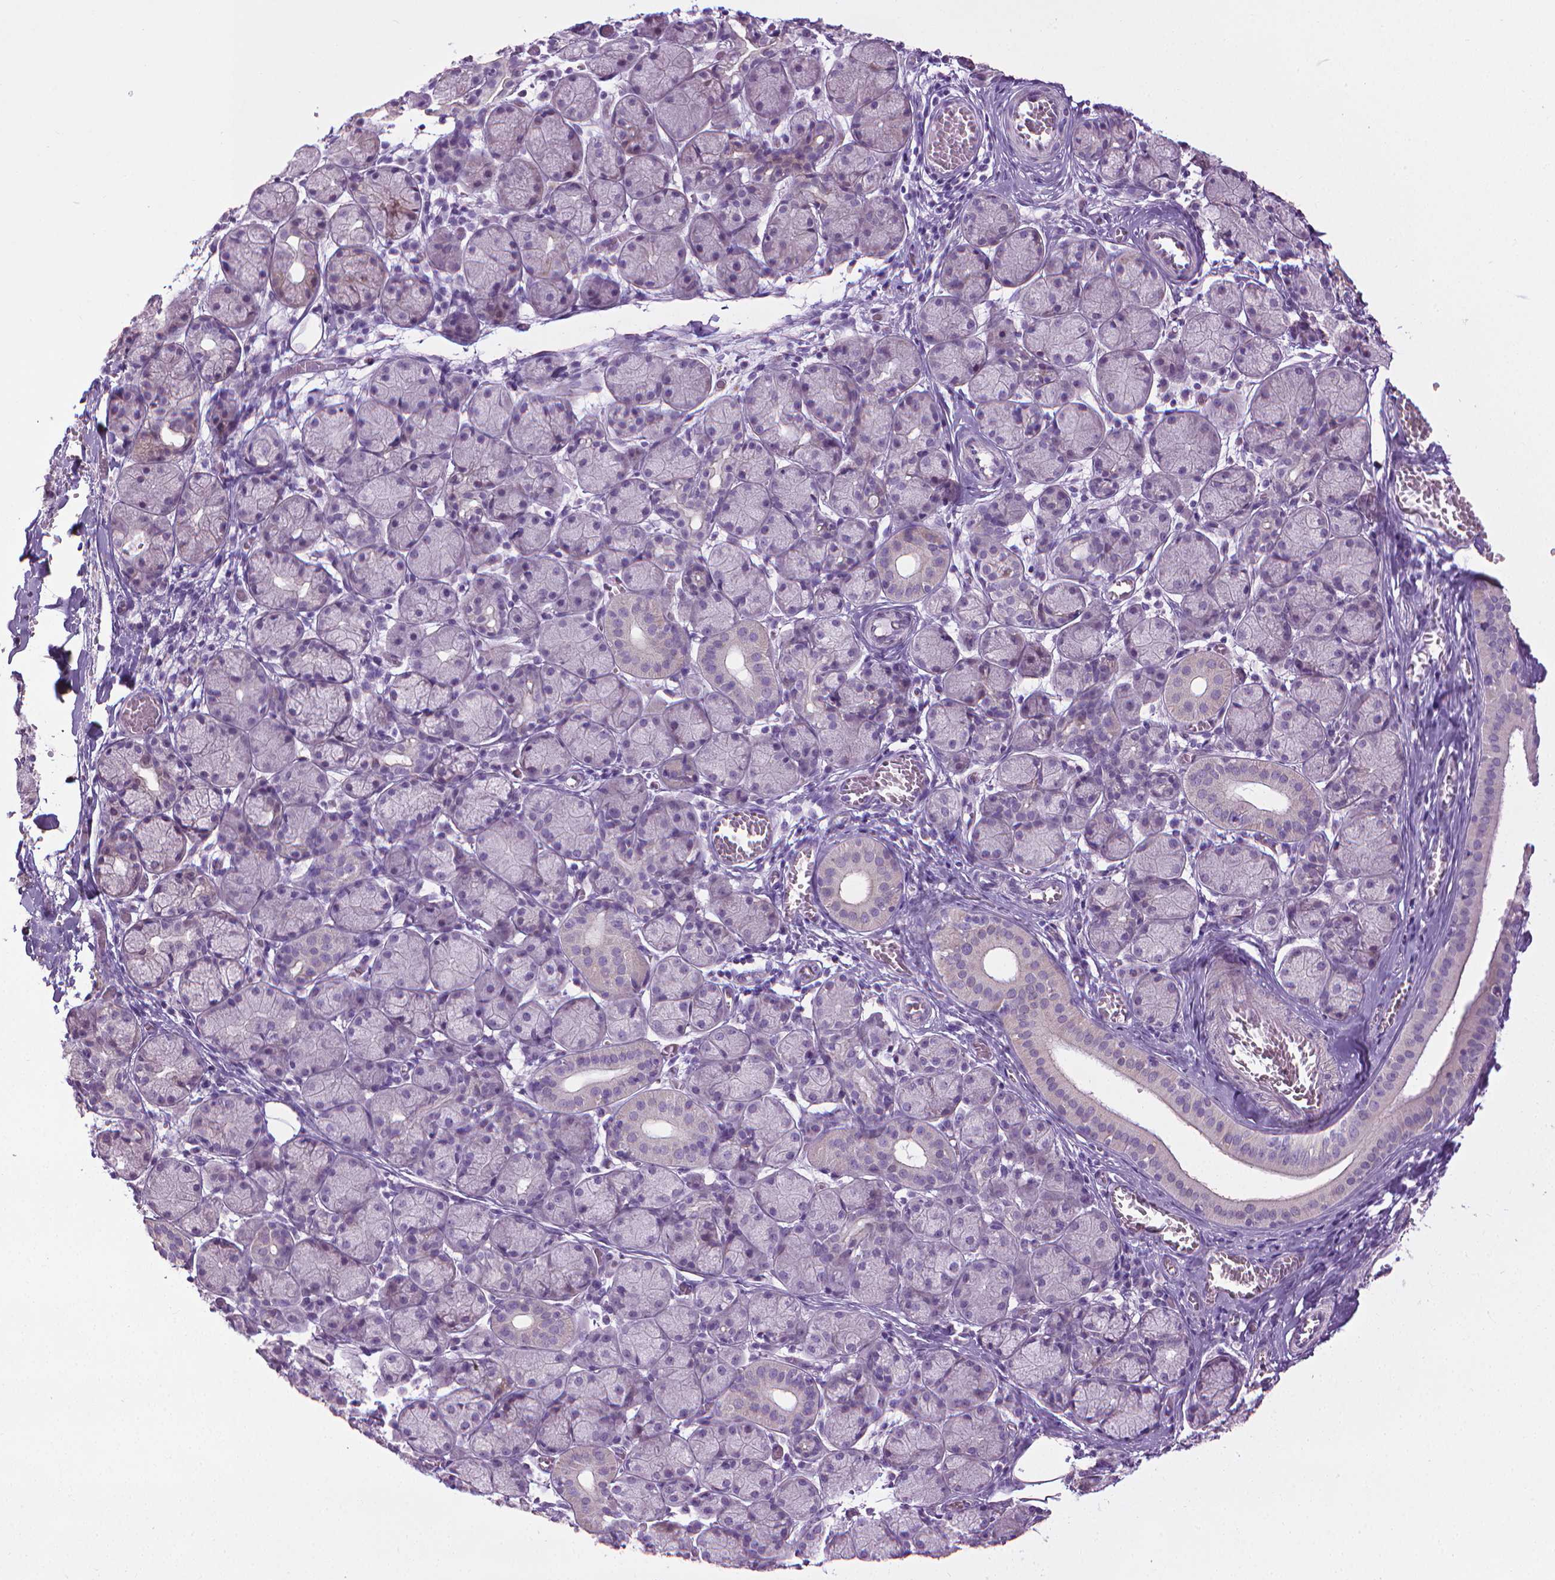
{"staining": {"intensity": "negative", "quantity": "none", "location": "none"}, "tissue": "salivary gland", "cell_type": "Glandular cells", "image_type": "normal", "snomed": [{"axis": "morphology", "description": "Normal tissue, NOS"}, {"axis": "topography", "description": "Salivary gland"}, {"axis": "topography", "description": "Peripheral nerve tissue"}], "caption": "A photomicrograph of salivary gland stained for a protein displays no brown staining in glandular cells.", "gene": "DNAI7", "patient": {"sex": "female", "age": 24}}